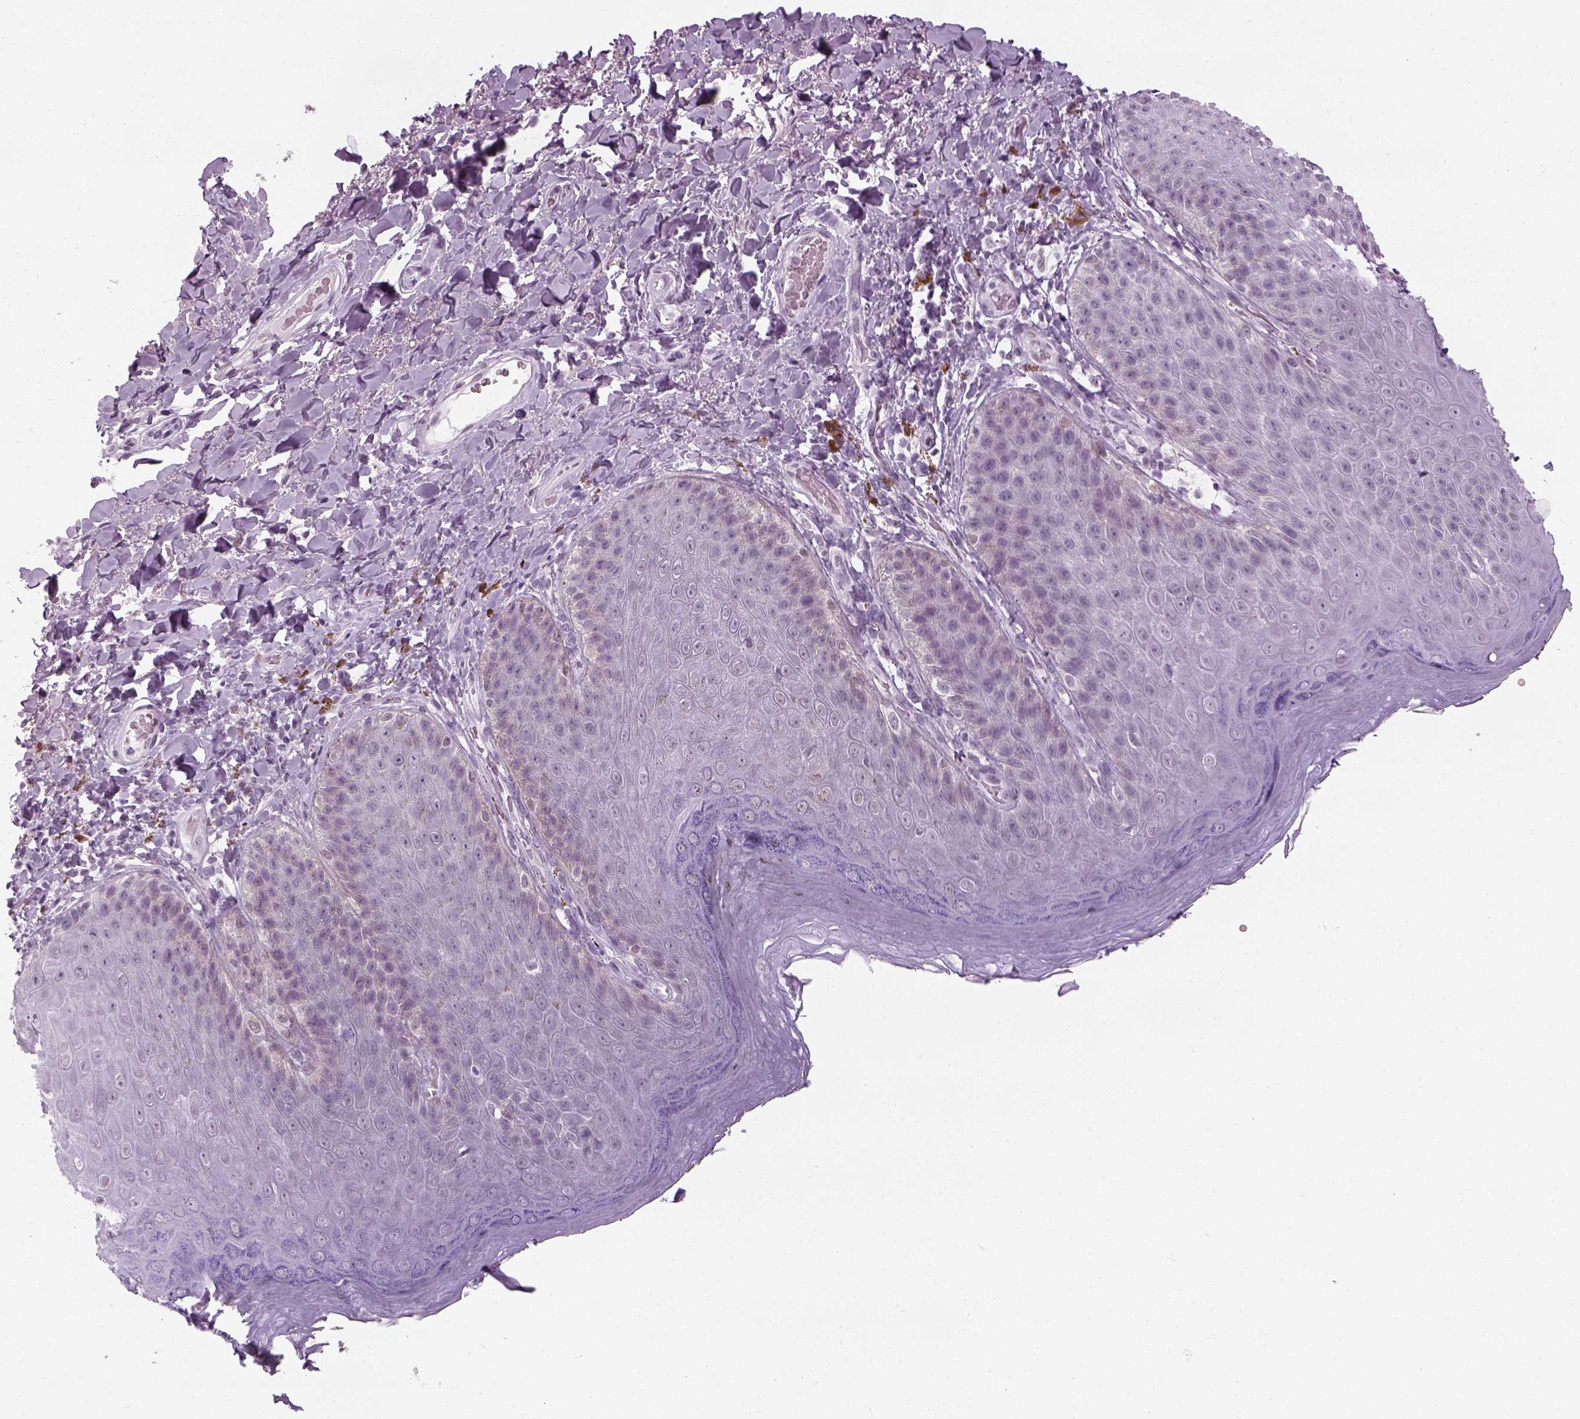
{"staining": {"intensity": "negative", "quantity": "none", "location": "none"}, "tissue": "skin", "cell_type": "Epidermal cells", "image_type": "normal", "snomed": [{"axis": "morphology", "description": "Normal tissue, NOS"}, {"axis": "topography", "description": "Anal"}], "caption": "This is a histopathology image of IHC staining of unremarkable skin, which shows no expression in epidermal cells.", "gene": "KCNG2", "patient": {"sex": "male", "age": 53}}